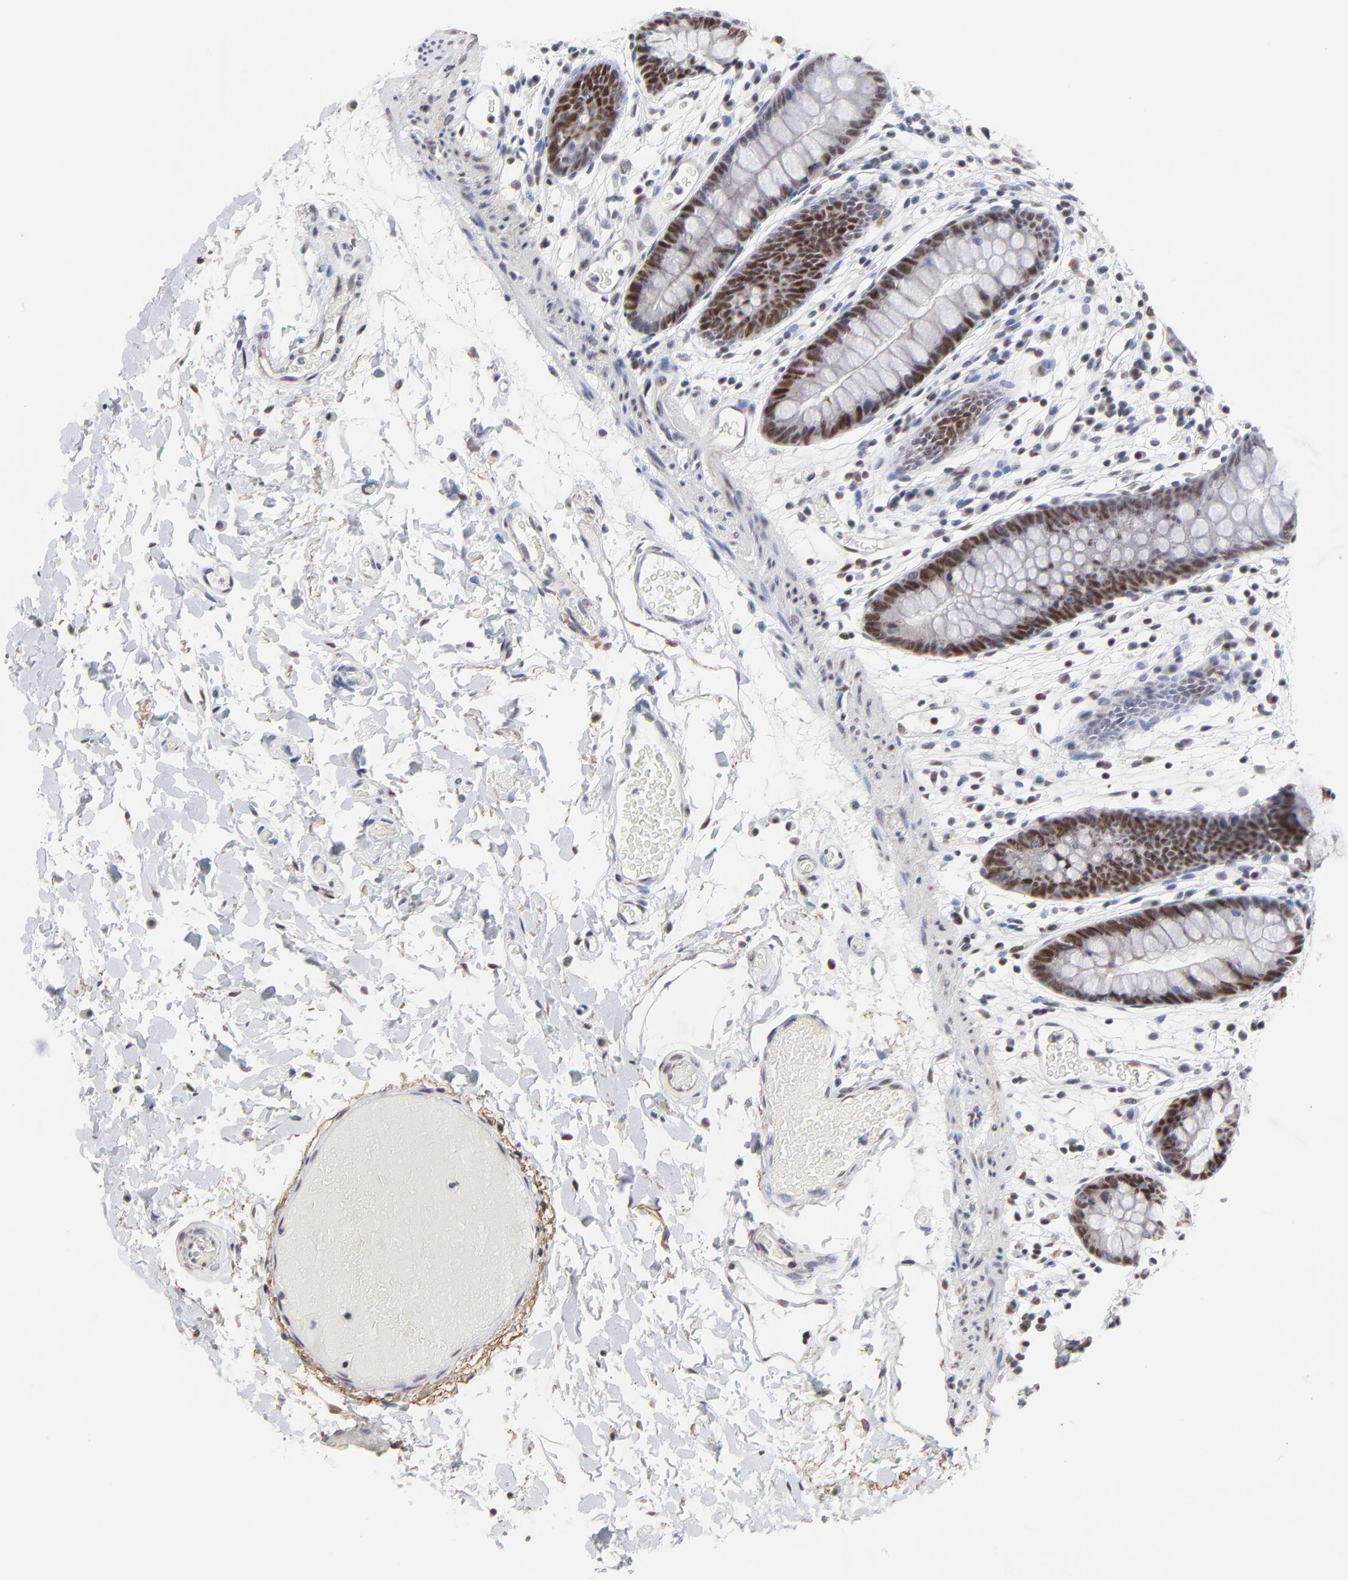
{"staining": {"intensity": "negative", "quantity": "none", "location": "none"}, "tissue": "colon", "cell_type": "Endothelial cells", "image_type": "normal", "snomed": [{"axis": "morphology", "description": "Normal tissue, NOS"}, {"axis": "topography", "description": "Smooth muscle"}, {"axis": "topography", "description": "Colon"}], "caption": "Immunohistochemistry (IHC) image of benign colon: human colon stained with DAB (3,3'-diaminobenzidine) demonstrates no significant protein expression in endothelial cells.", "gene": "OGFOD1", "patient": {"sex": "male", "age": 67}}